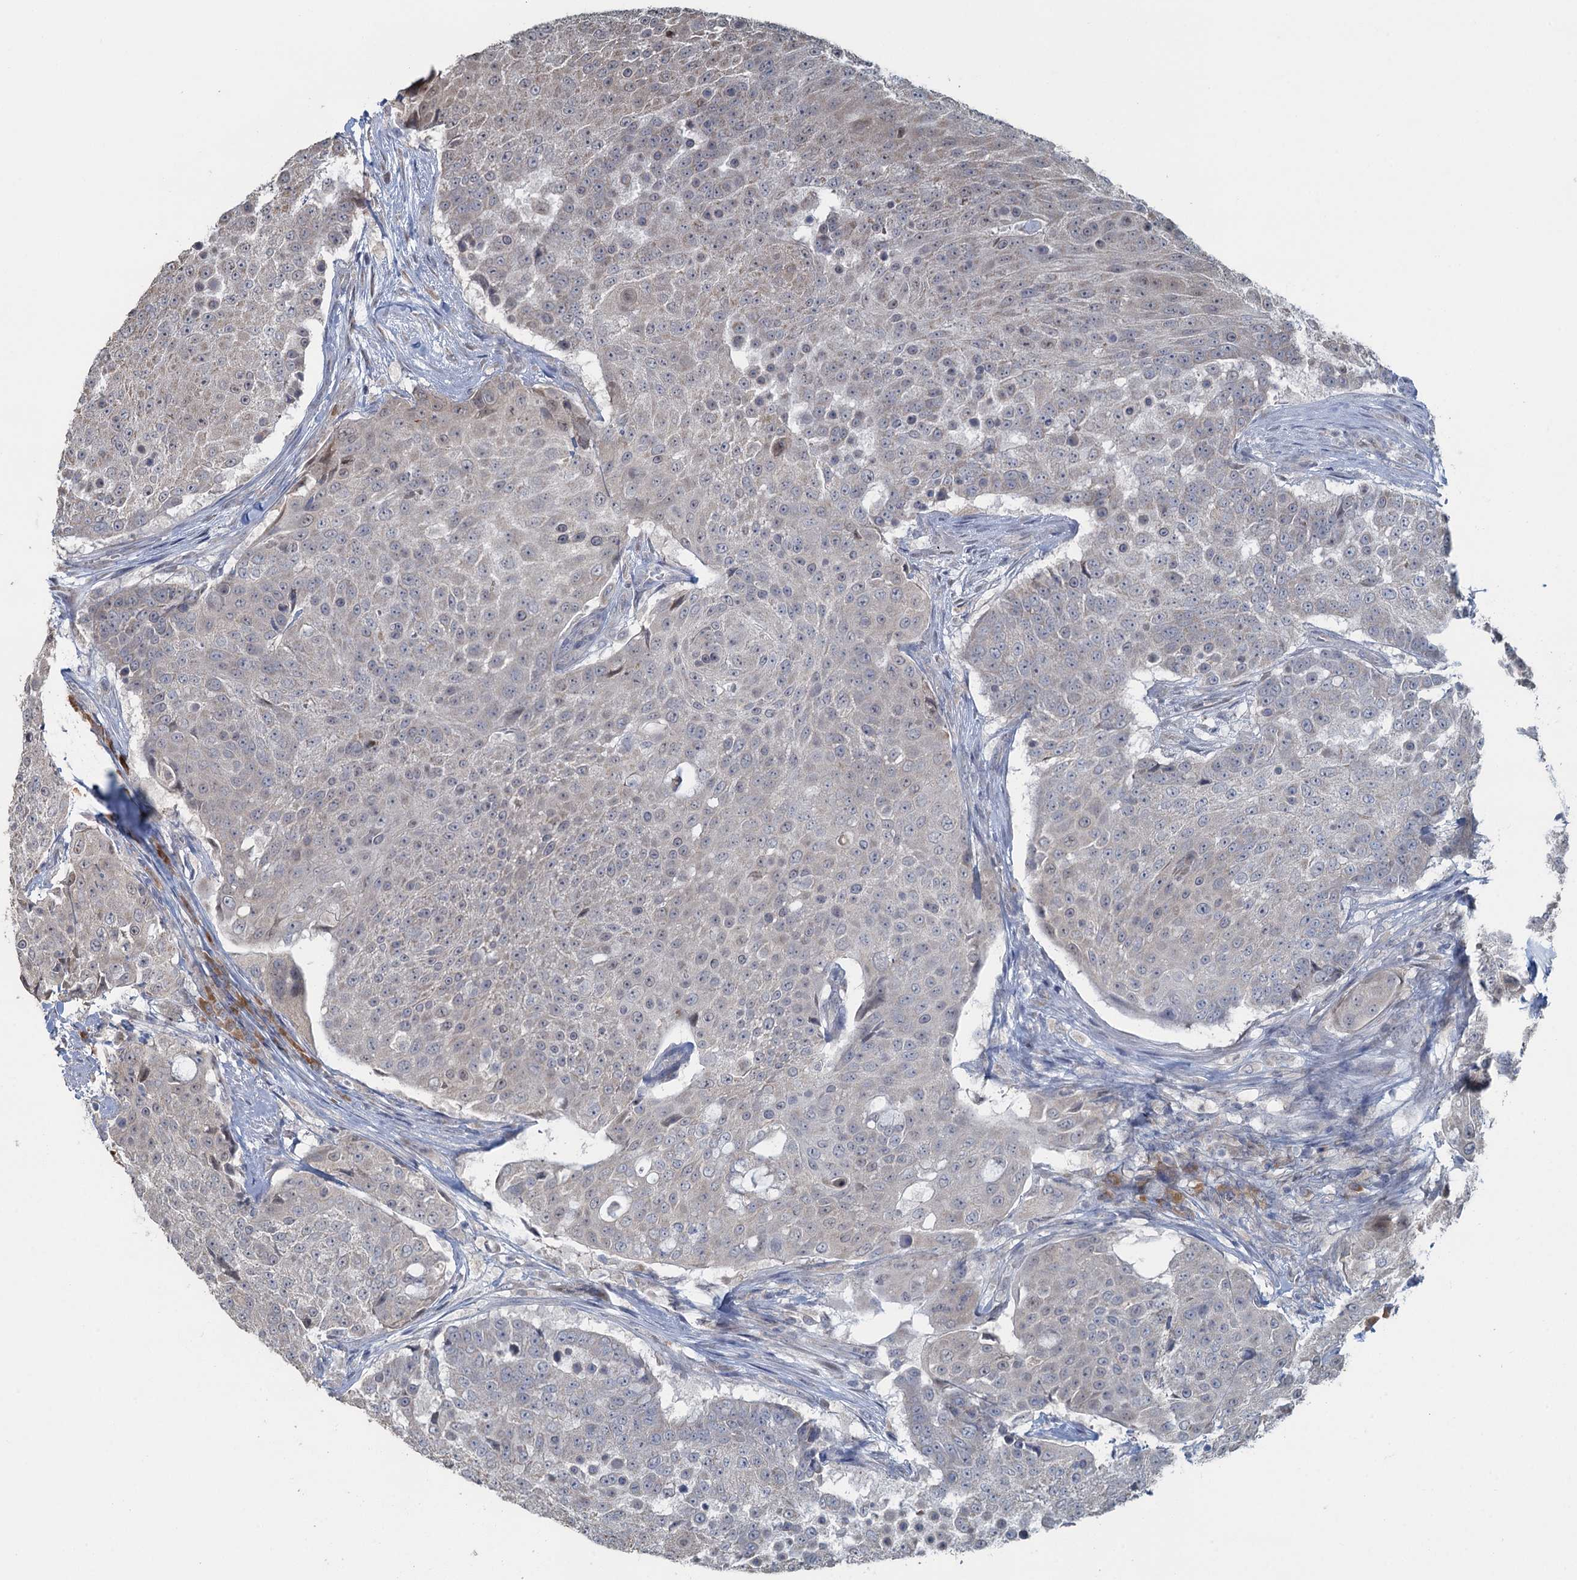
{"staining": {"intensity": "negative", "quantity": "none", "location": "none"}, "tissue": "urothelial cancer", "cell_type": "Tumor cells", "image_type": "cancer", "snomed": [{"axis": "morphology", "description": "Urothelial carcinoma, High grade"}, {"axis": "topography", "description": "Urinary bladder"}], "caption": "A histopathology image of human high-grade urothelial carcinoma is negative for staining in tumor cells.", "gene": "TEX35", "patient": {"sex": "female", "age": 63}}